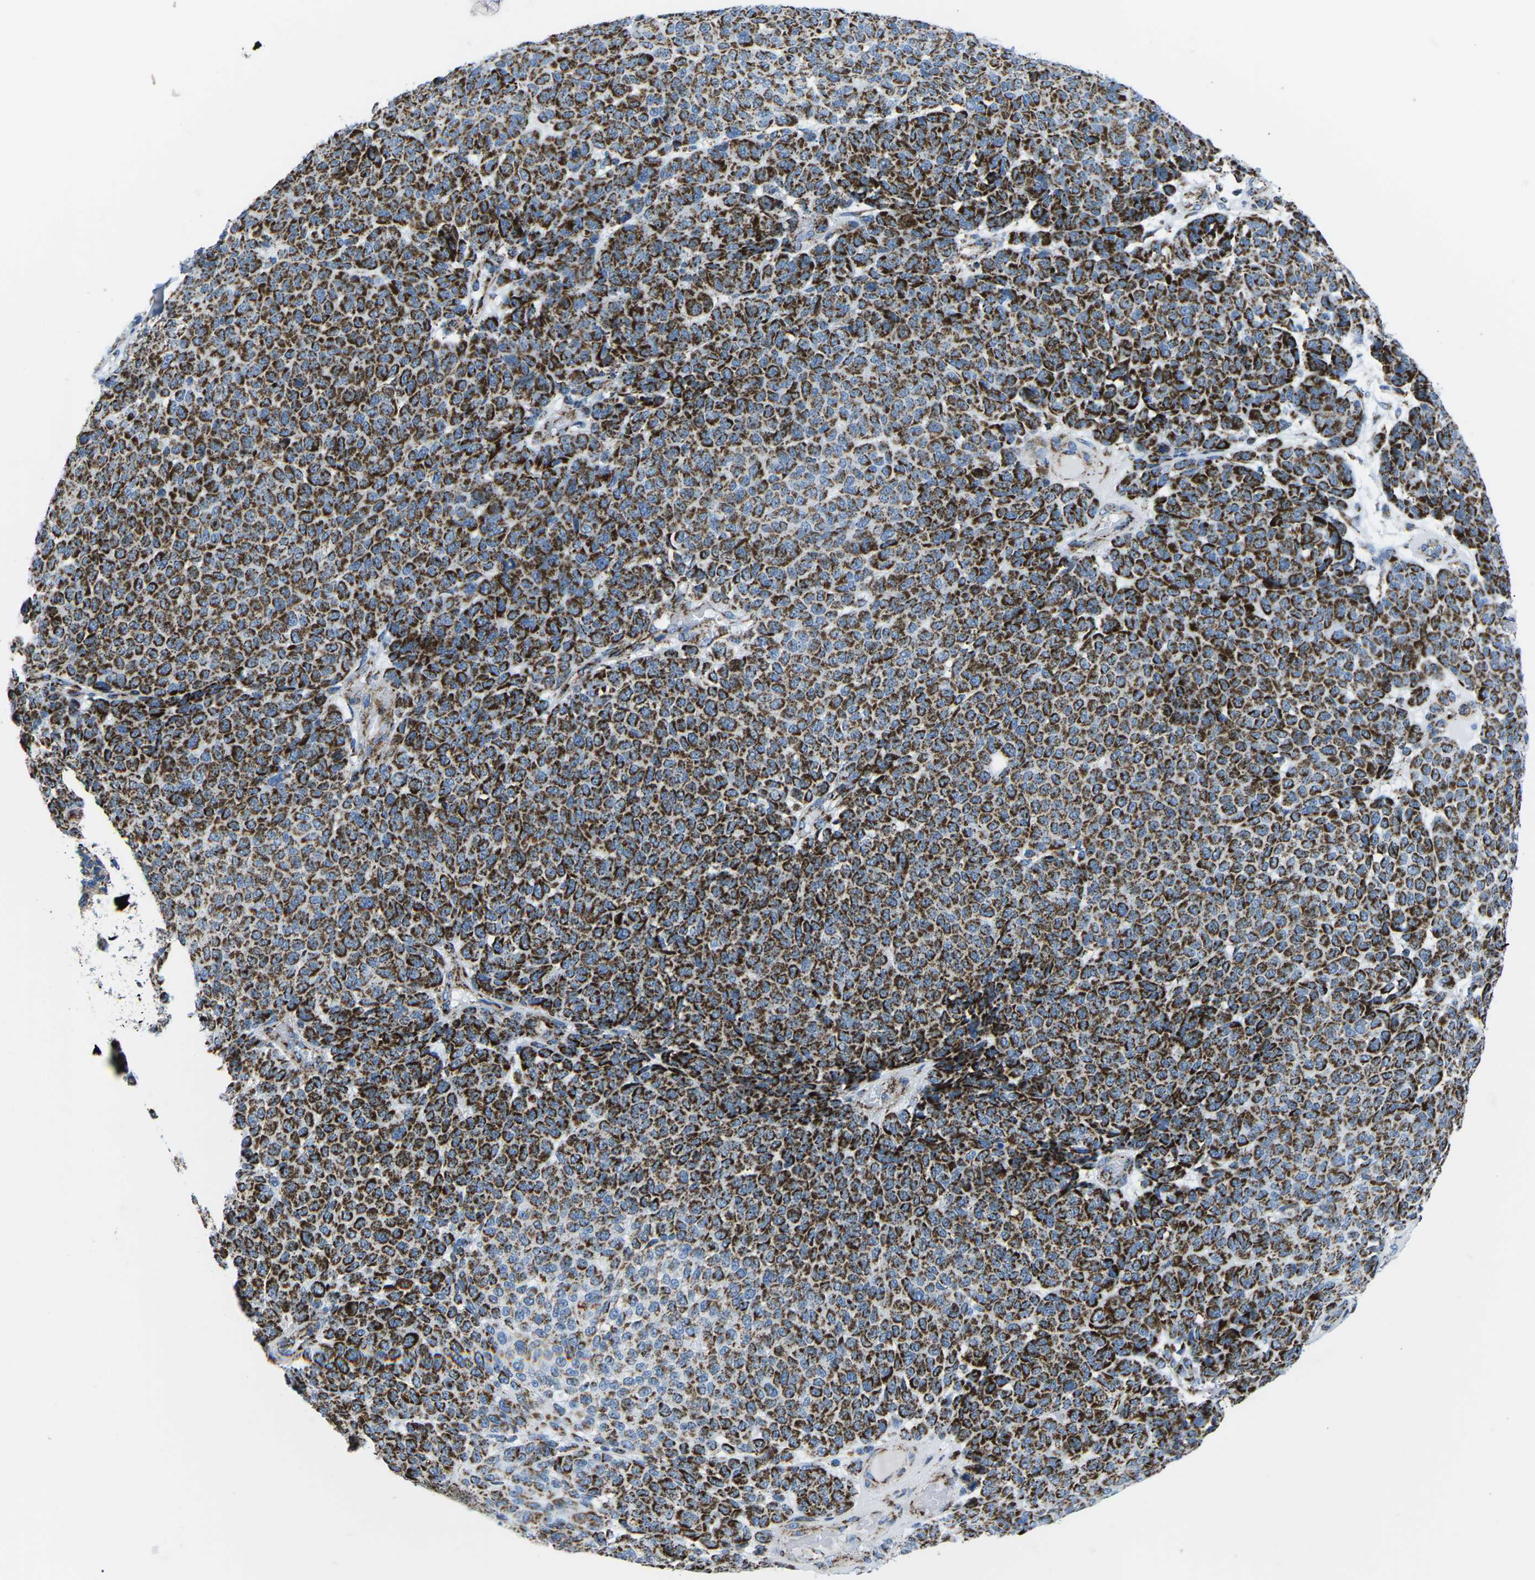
{"staining": {"intensity": "strong", "quantity": ">75%", "location": "cytoplasmic/membranous"}, "tissue": "melanoma", "cell_type": "Tumor cells", "image_type": "cancer", "snomed": [{"axis": "morphology", "description": "Malignant melanoma, NOS"}, {"axis": "topography", "description": "Skin"}], "caption": "Immunohistochemistry of human malignant melanoma shows high levels of strong cytoplasmic/membranous expression in about >75% of tumor cells. The protein of interest is stained brown, and the nuclei are stained in blue (DAB (3,3'-diaminobenzidine) IHC with brightfield microscopy, high magnification).", "gene": "COX6C", "patient": {"sex": "male", "age": 59}}